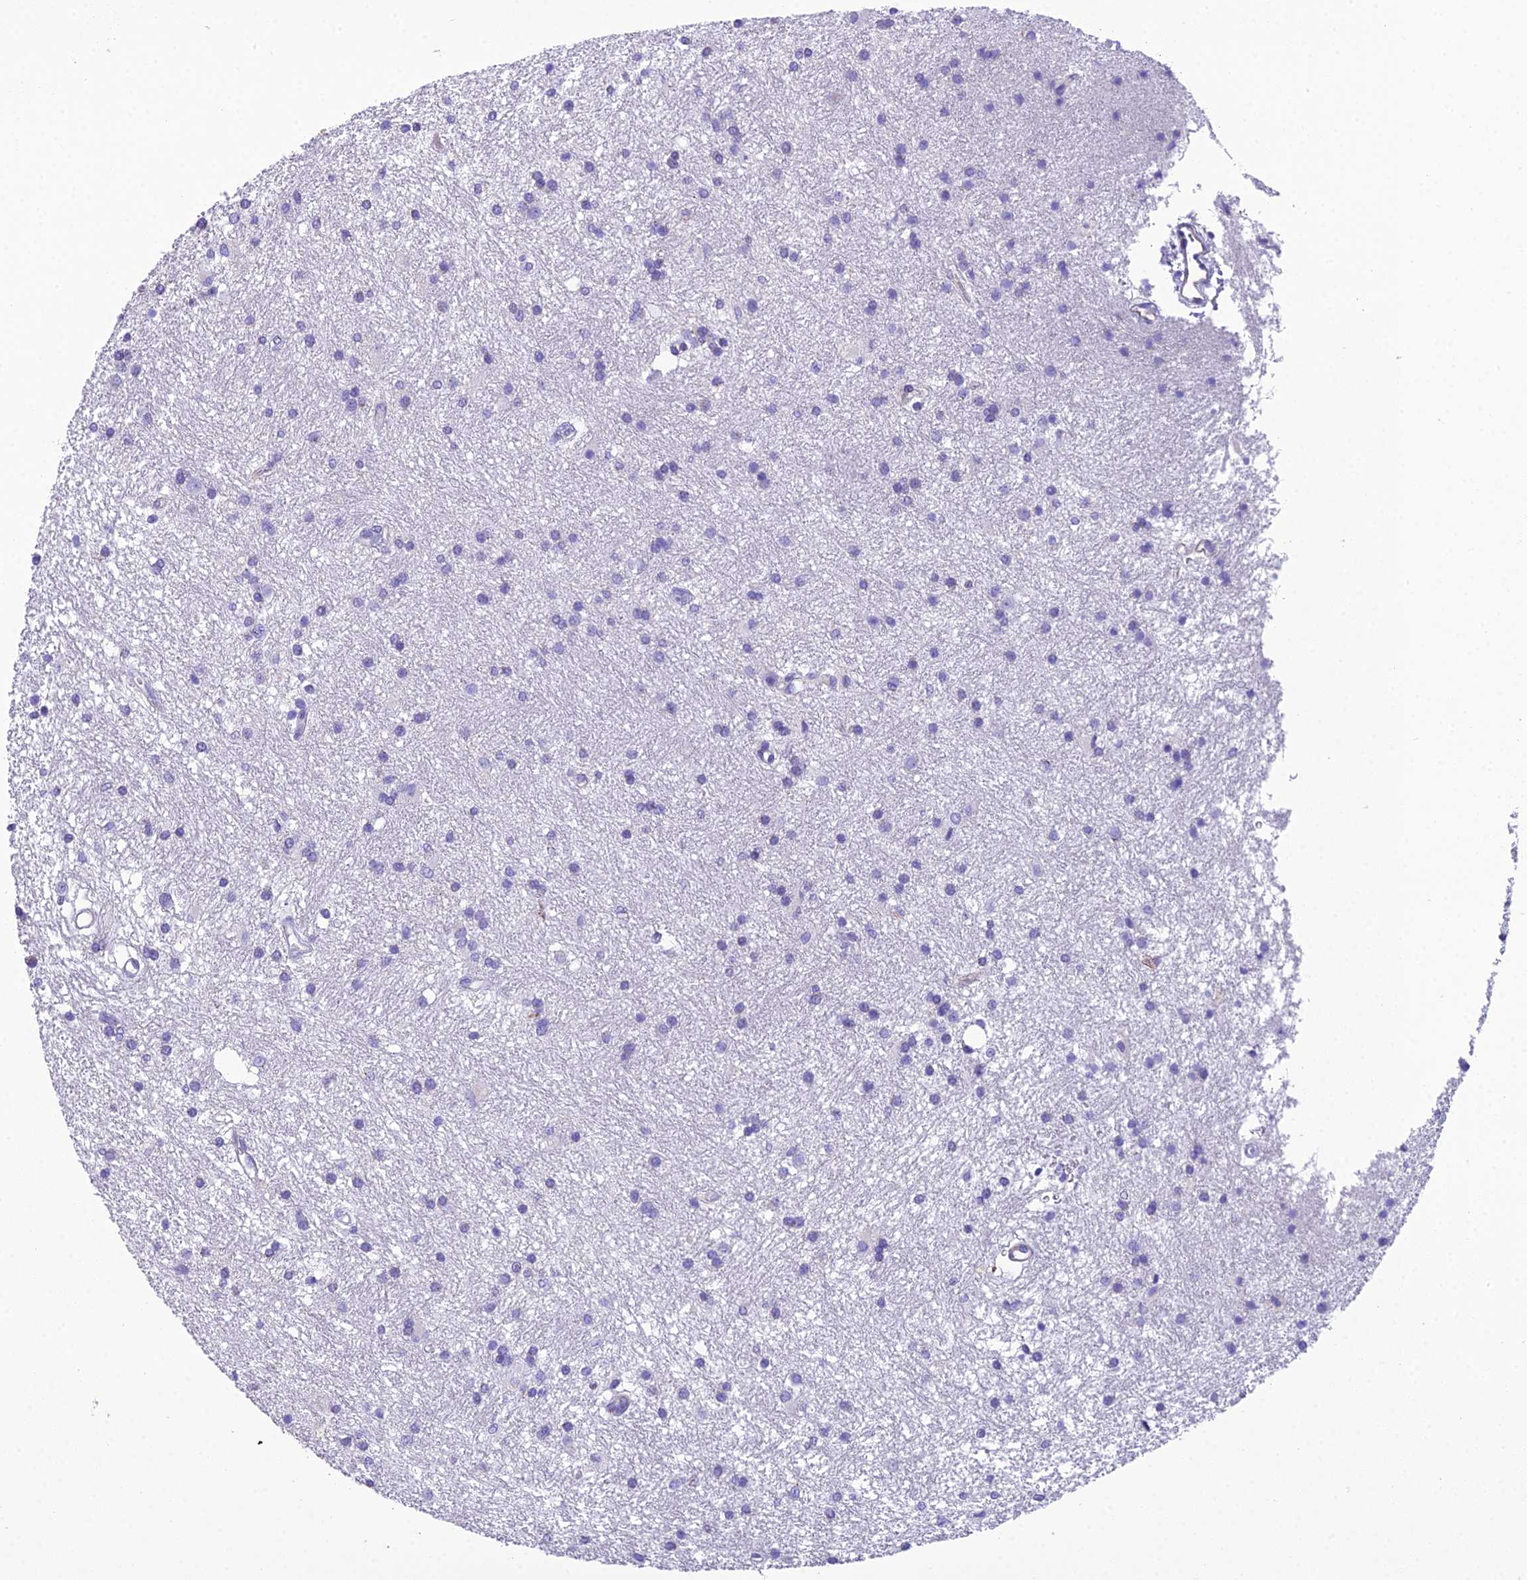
{"staining": {"intensity": "negative", "quantity": "none", "location": "none"}, "tissue": "glioma", "cell_type": "Tumor cells", "image_type": "cancer", "snomed": [{"axis": "morphology", "description": "Glioma, malignant, High grade"}, {"axis": "topography", "description": "Brain"}], "caption": "Human high-grade glioma (malignant) stained for a protein using IHC reveals no expression in tumor cells.", "gene": "GFRA1", "patient": {"sex": "male", "age": 77}}